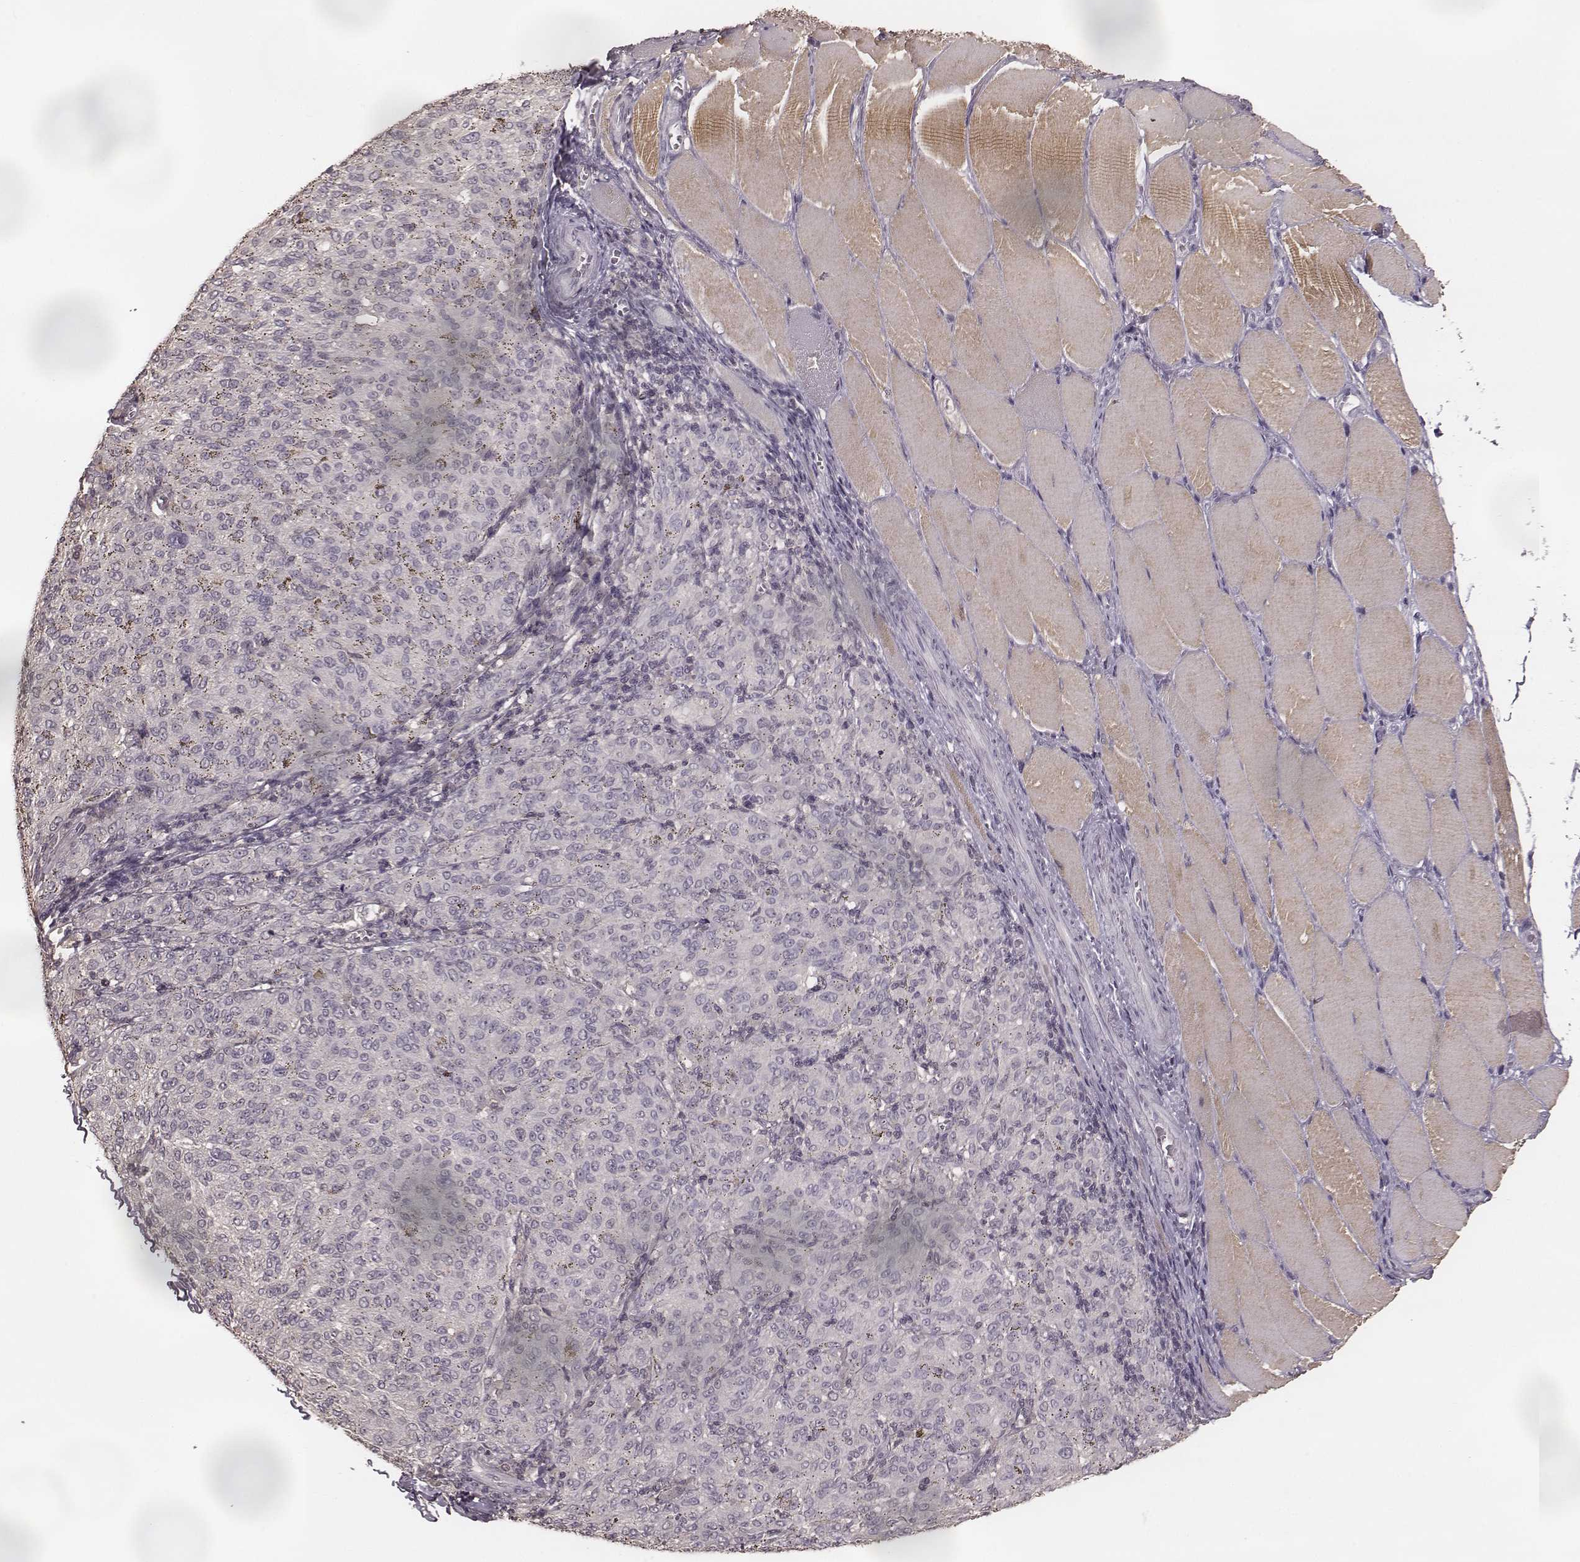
{"staining": {"intensity": "negative", "quantity": "none", "location": "none"}, "tissue": "melanoma", "cell_type": "Tumor cells", "image_type": "cancer", "snomed": [{"axis": "morphology", "description": "Malignant melanoma, NOS"}, {"axis": "topography", "description": "Skin"}], "caption": "IHC micrograph of neoplastic tissue: melanoma stained with DAB displays no significant protein expression in tumor cells.", "gene": "LY6K", "patient": {"sex": "female", "age": 72}}